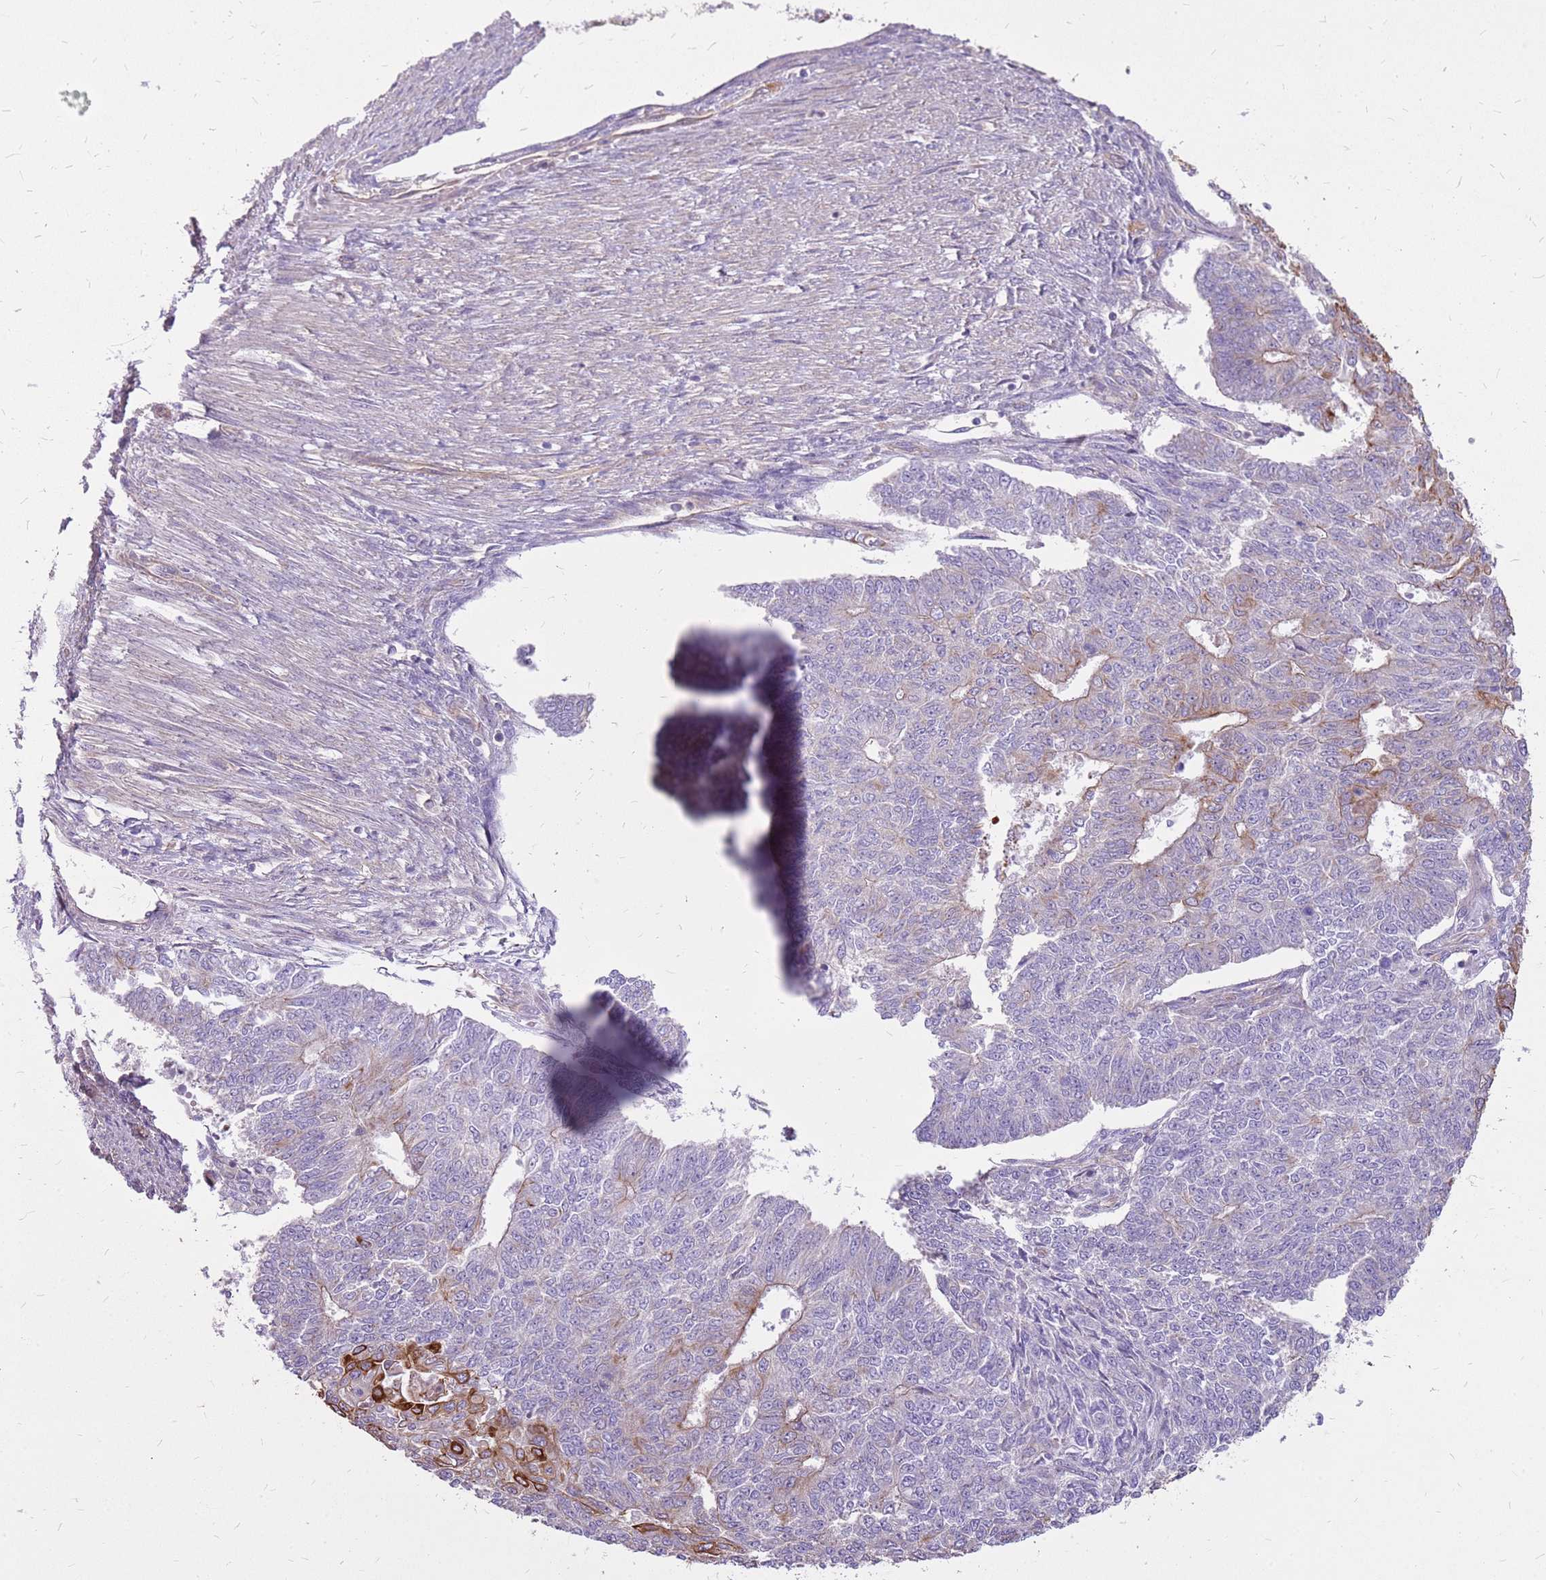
{"staining": {"intensity": "strong", "quantity": "<25%", "location": "cytoplasmic/membranous"}, "tissue": "endometrial cancer", "cell_type": "Tumor cells", "image_type": "cancer", "snomed": [{"axis": "morphology", "description": "Adenocarcinoma, NOS"}, {"axis": "topography", "description": "Endometrium"}], "caption": "Protein expression analysis of human adenocarcinoma (endometrial) reveals strong cytoplasmic/membranous positivity in approximately <25% of tumor cells.", "gene": "WASHC4", "patient": {"sex": "female", "age": 32}}